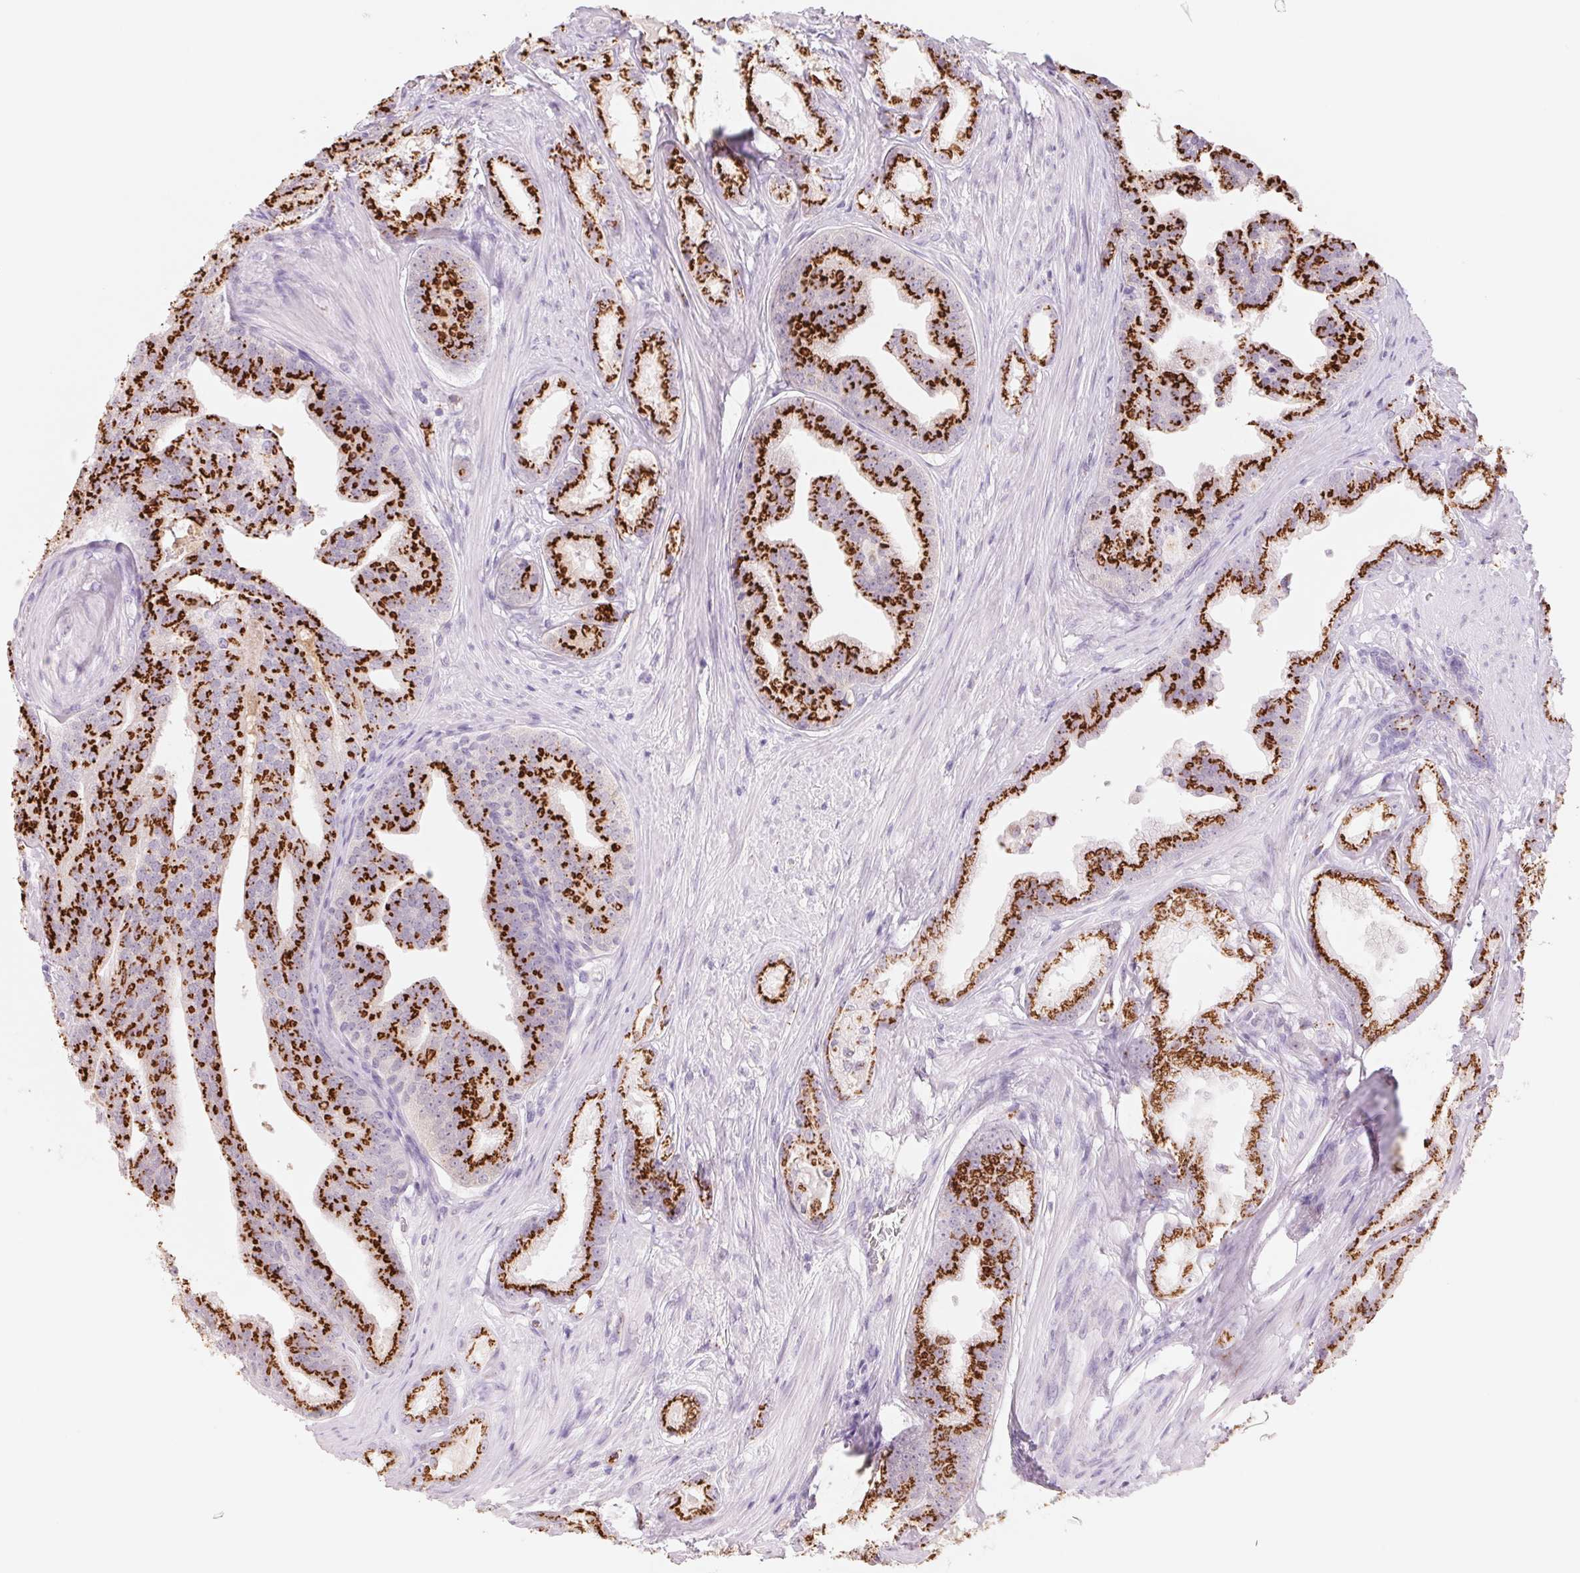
{"staining": {"intensity": "strong", "quantity": ">75%", "location": "cytoplasmic/membranous"}, "tissue": "prostate cancer", "cell_type": "Tumor cells", "image_type": "cancer", "snomed": [{"axis": "morphology", "description": "Adenocarcinoma, Low grade"}, {"axis": "topography", "description": "Prostate"}], "caption": "High-magnification brightfield microscopy of prostate cancer (low-grade adenocarcinoma) stained with DAB (brown) and counterstained with hematoxylin (blue). tumor cells exhibit strong cytoplasmic/membranous expression is identified in approximately>75% of cells.", "gene": "GALNT7", "patient": {"sex": "male", "age": 65}}